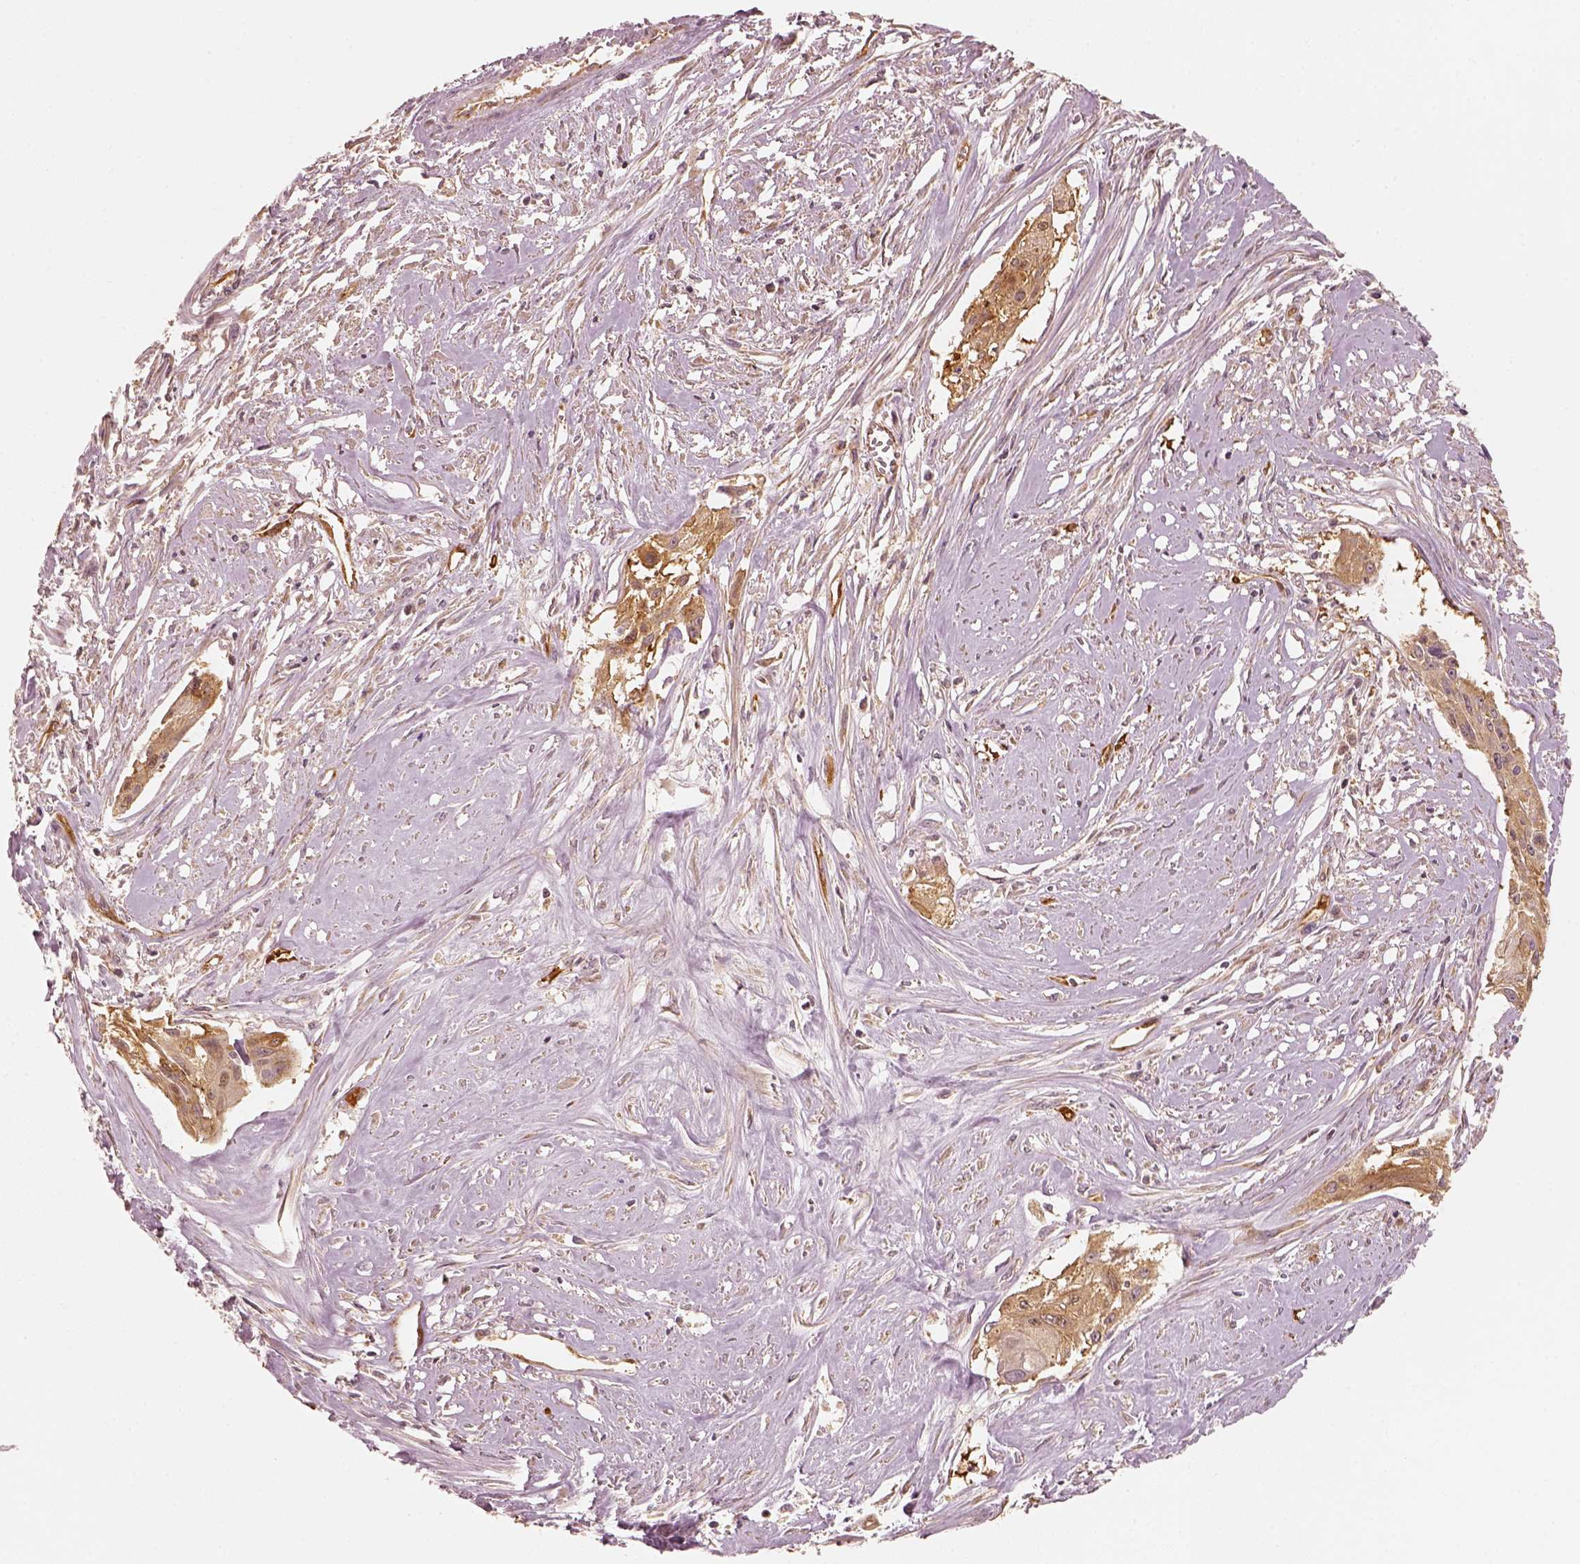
{"staining": {"intensity": "moderate", "quantity": ">75%", "location": "cytoplasmic/membranous"}, "tissue": "cervical cancer", "cell_type": "Tumor cells", "image_type": "cancer", "snomed": [{"axis": "morphology", "description": "Squamous cell carcinoma, NOS"}, {"axis": "topography", "description": "Cervix"}], "caption": "Brown immunohistochemical staining in human cervical cancer (squamous cell carcinoma) shows moderate cytoplasmic/membranous staining in about >75% of tumor cells. The staining was performed using DAB, with brown indicating positive protein expression. Nuclei are stained blue with hematoxylin.", "gene": "FSCN1", "patient": {"sex": "female", "age": 49}}